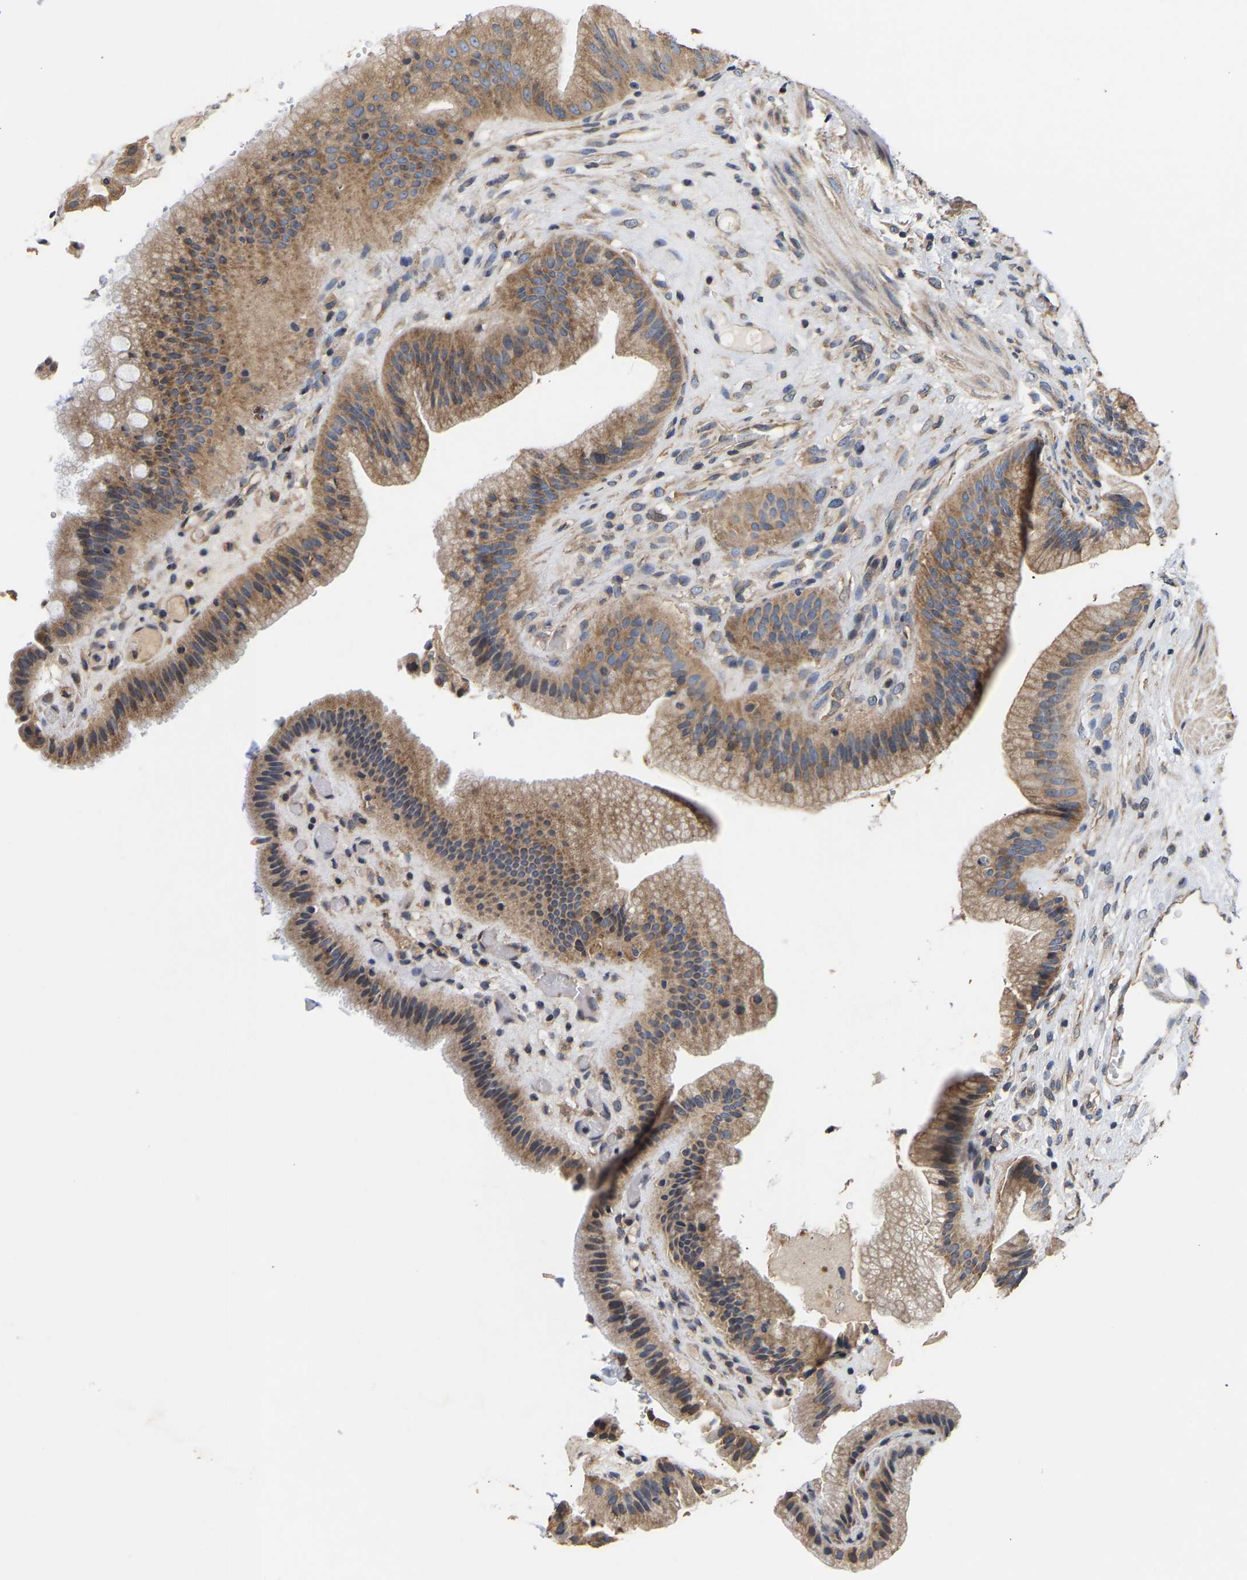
{"staining": {"intensity": "moderate", "quantity": ">75%", "location": "cytoplasmic/membranous"}, "tissue": "gallbladder", "cell_type": "Glandular cells", "image_type": "normal", "snomed": [{"axis": "morphology", "description": "Normal tissue, NOS"}, {"axis": "topography", "description": "Gallbladder"}], "caption": "High-power microscopy captured an IHC image of unremarkable gallbladder, revealing moderate cytoplasmic/membranous staining in about >75% of glandular cells.", "gene": "AIMP2", "patient": {"sex": "male", "age": 49}}